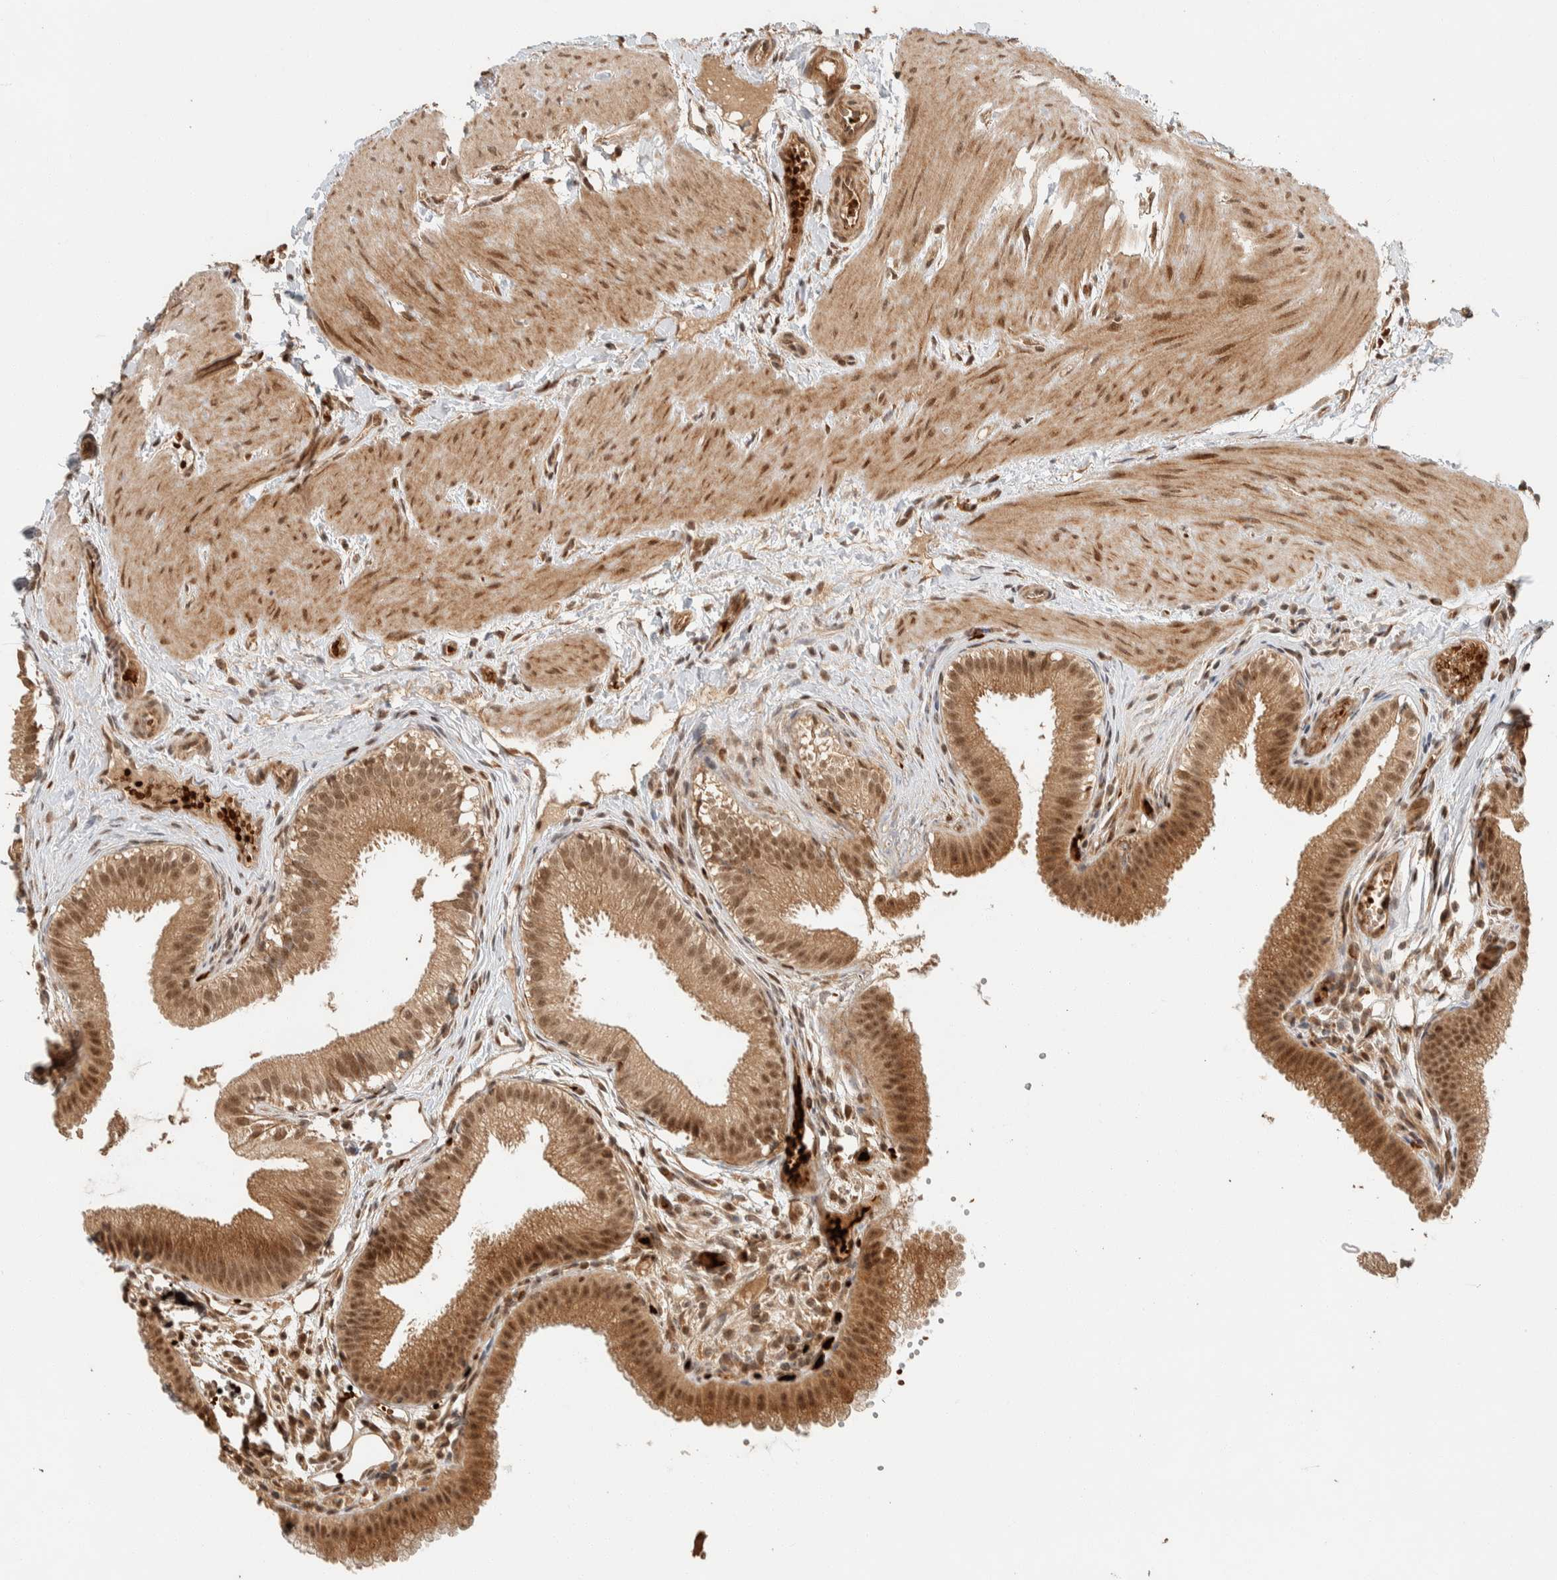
{"staining": {"intensity": "moderate", "quantity": ">75%", "location": "cytoplasmic/membranous,nuclear"}, "tissue": "gallbladder", "cell_type": "Glandular cells", "image_type": "normal", "snomed": [{"axis": "morphology", "description": "Normal tissue, NOS"}, {"axis": "topography", "description": "Gallbladder"}], "caption": "IHC photomicrograph of benign gallbladder: human gallbladder stained using immunohistochemistry reveals medium levels of moderate protein expression localized specifically in the cytoplasmic/membranous,nuclear of glandular cells, appearing as a cytoplasmic/membranous,nuclear brown color.", "gene": "ZBTB2", "patient": {"sex": "female", "age": 26}}